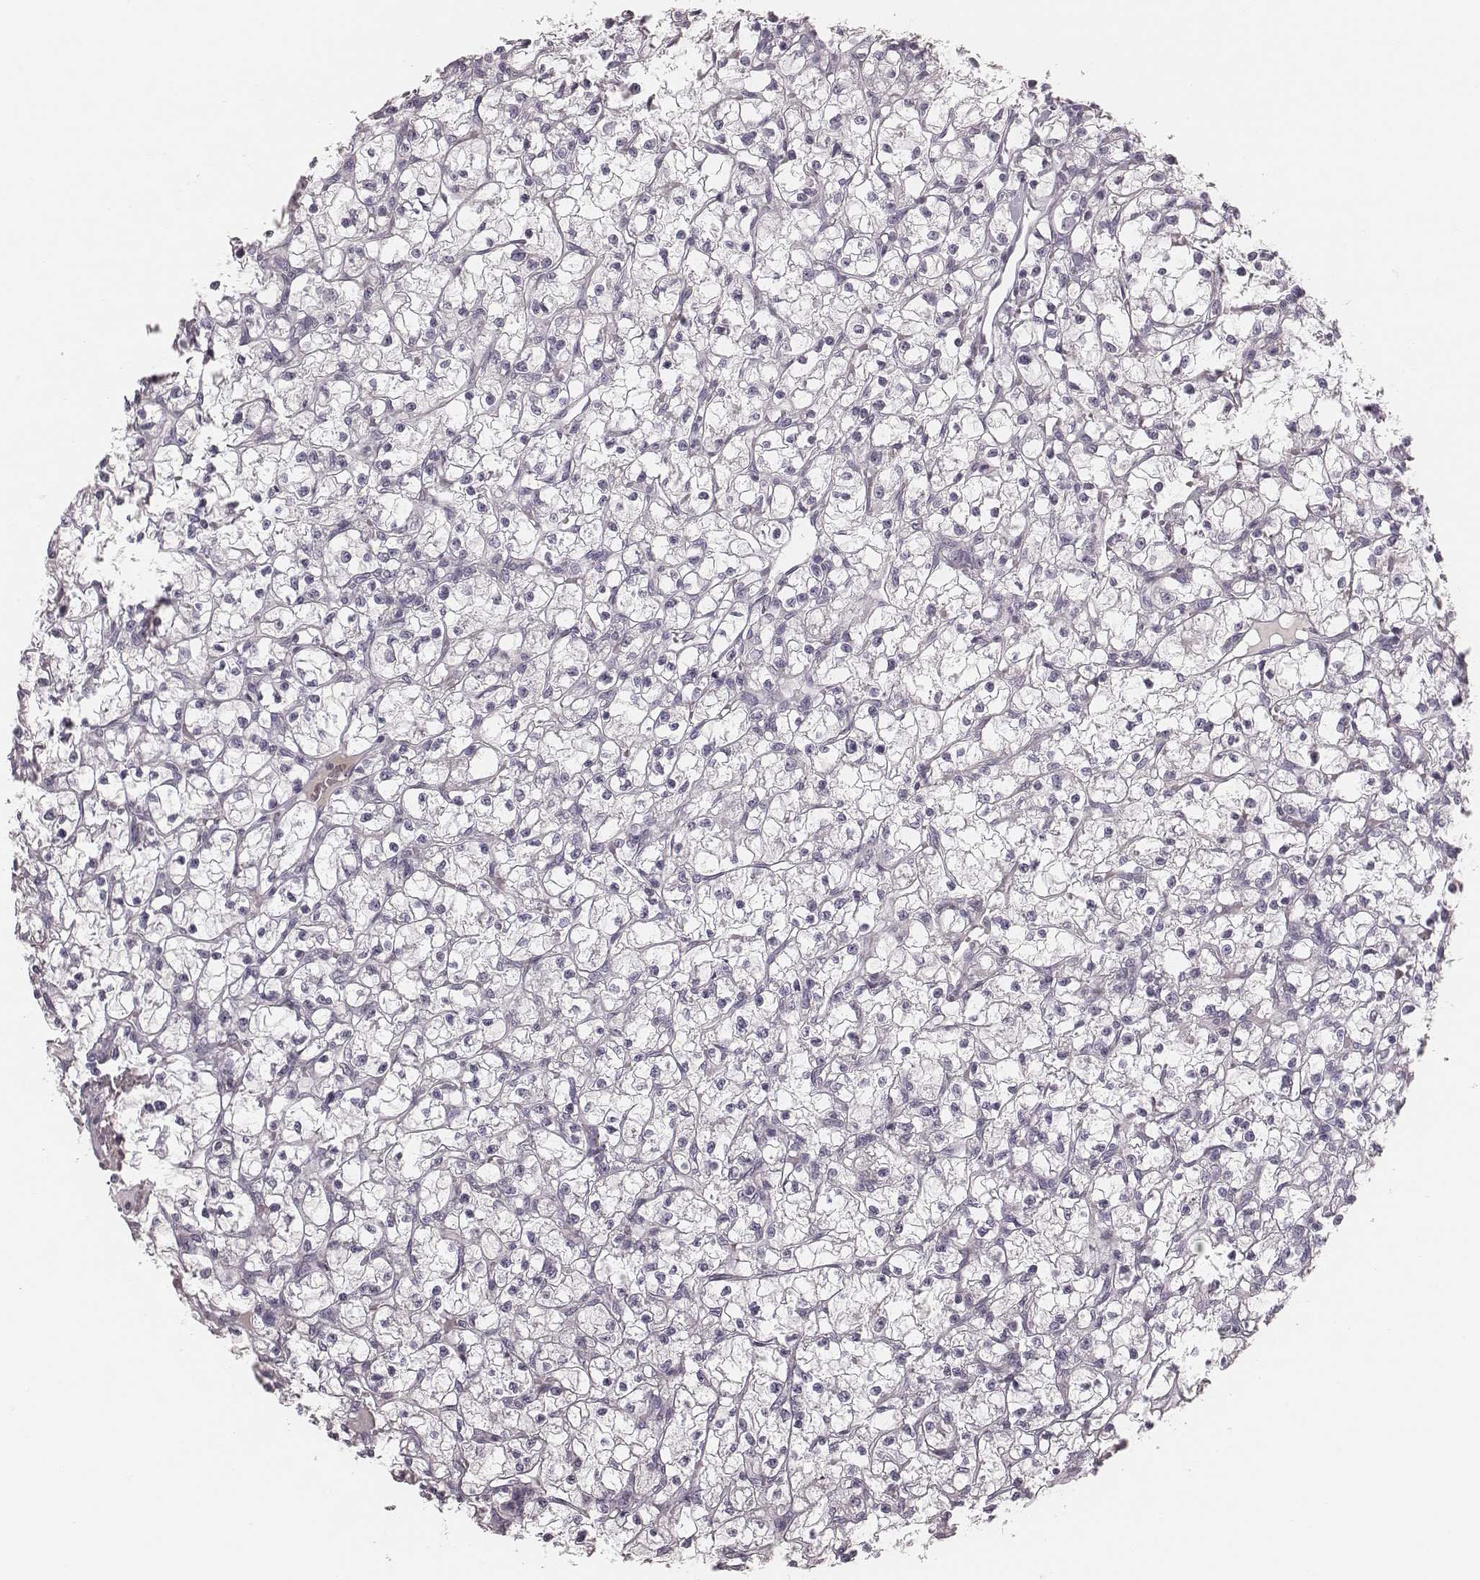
{"staining": {"intensity": "negative", "quantity": "none", "location": "none"}, "tissue": "renal cancer", "cell_type": "Tumor cells", "image_type": "cancer", "snomed": [{"axis": "morphology", "description": "Adenocarcinoma, NOS"}, {"axis": "topography", "description": "Kidney"}], "caption": "Adenocarcinoma (renal) was stained to show a protein in brown. There is no significant expression in tumor cells.", "gene": "S100Z", "patient": {"sex": "female", "age": 59}}